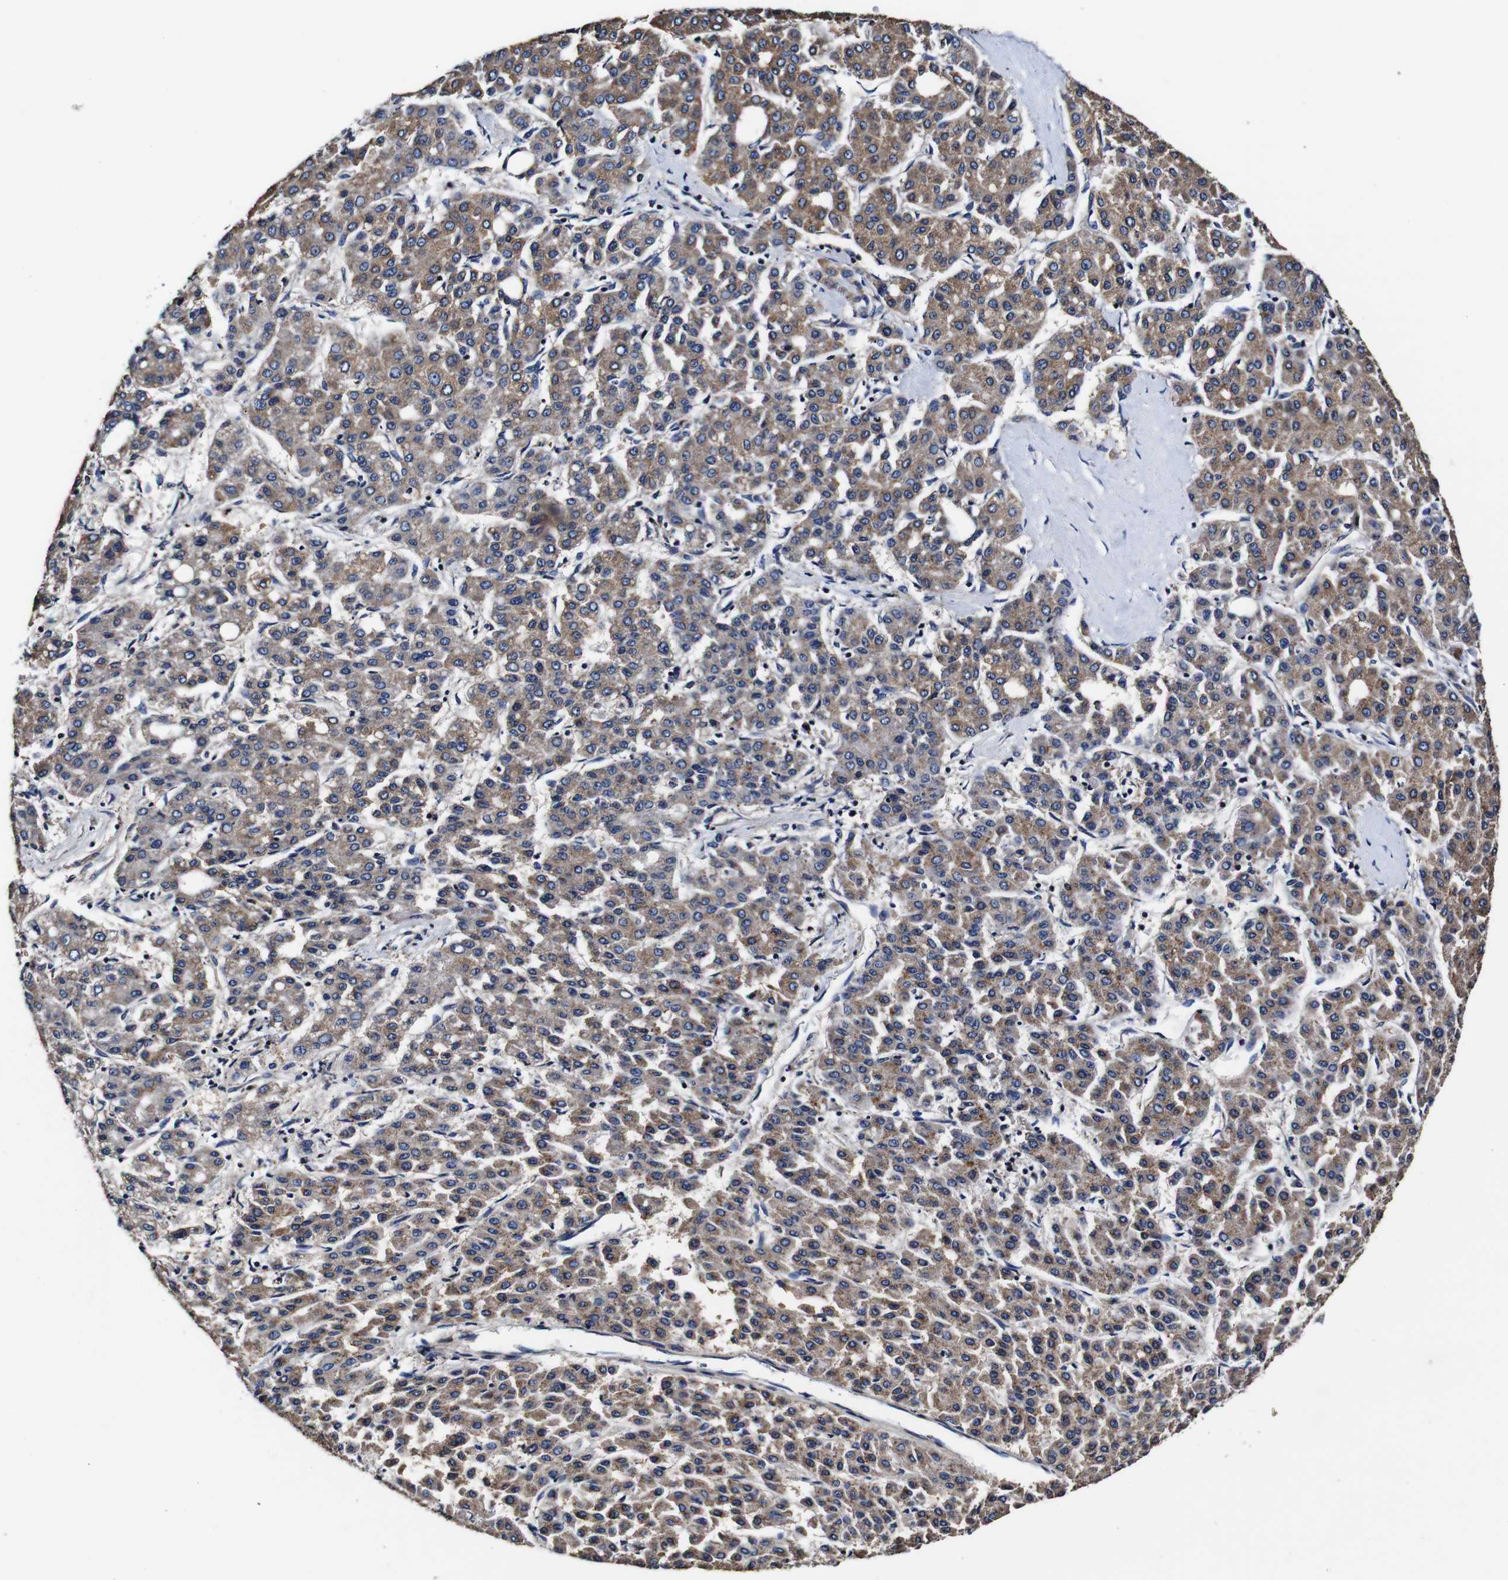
{"staining": {"intensity": "moderate", "quantity": ">75%", "location": "cytoplasmic/membranous"}, "tissue": "liver cancer", "cell_type": "Tumor cells", "image_type": "cancer", "snomed": [{"axis": "morphology", "description": "Carcinoma, Hepatocellular, NOS"}, {"axis": "topography", "description": "Liver"}], "caption": "DAB (3,3'-diaminobenzidine) immunohistochemical staining of human hepatocellular carcinoma (liver) exhibits moderate cytoplasmic/membranous protein positivity in about >75% of tumor cells.", "gene": "PDCD6IP", "patient": {"sex": "male", "age": 65}}